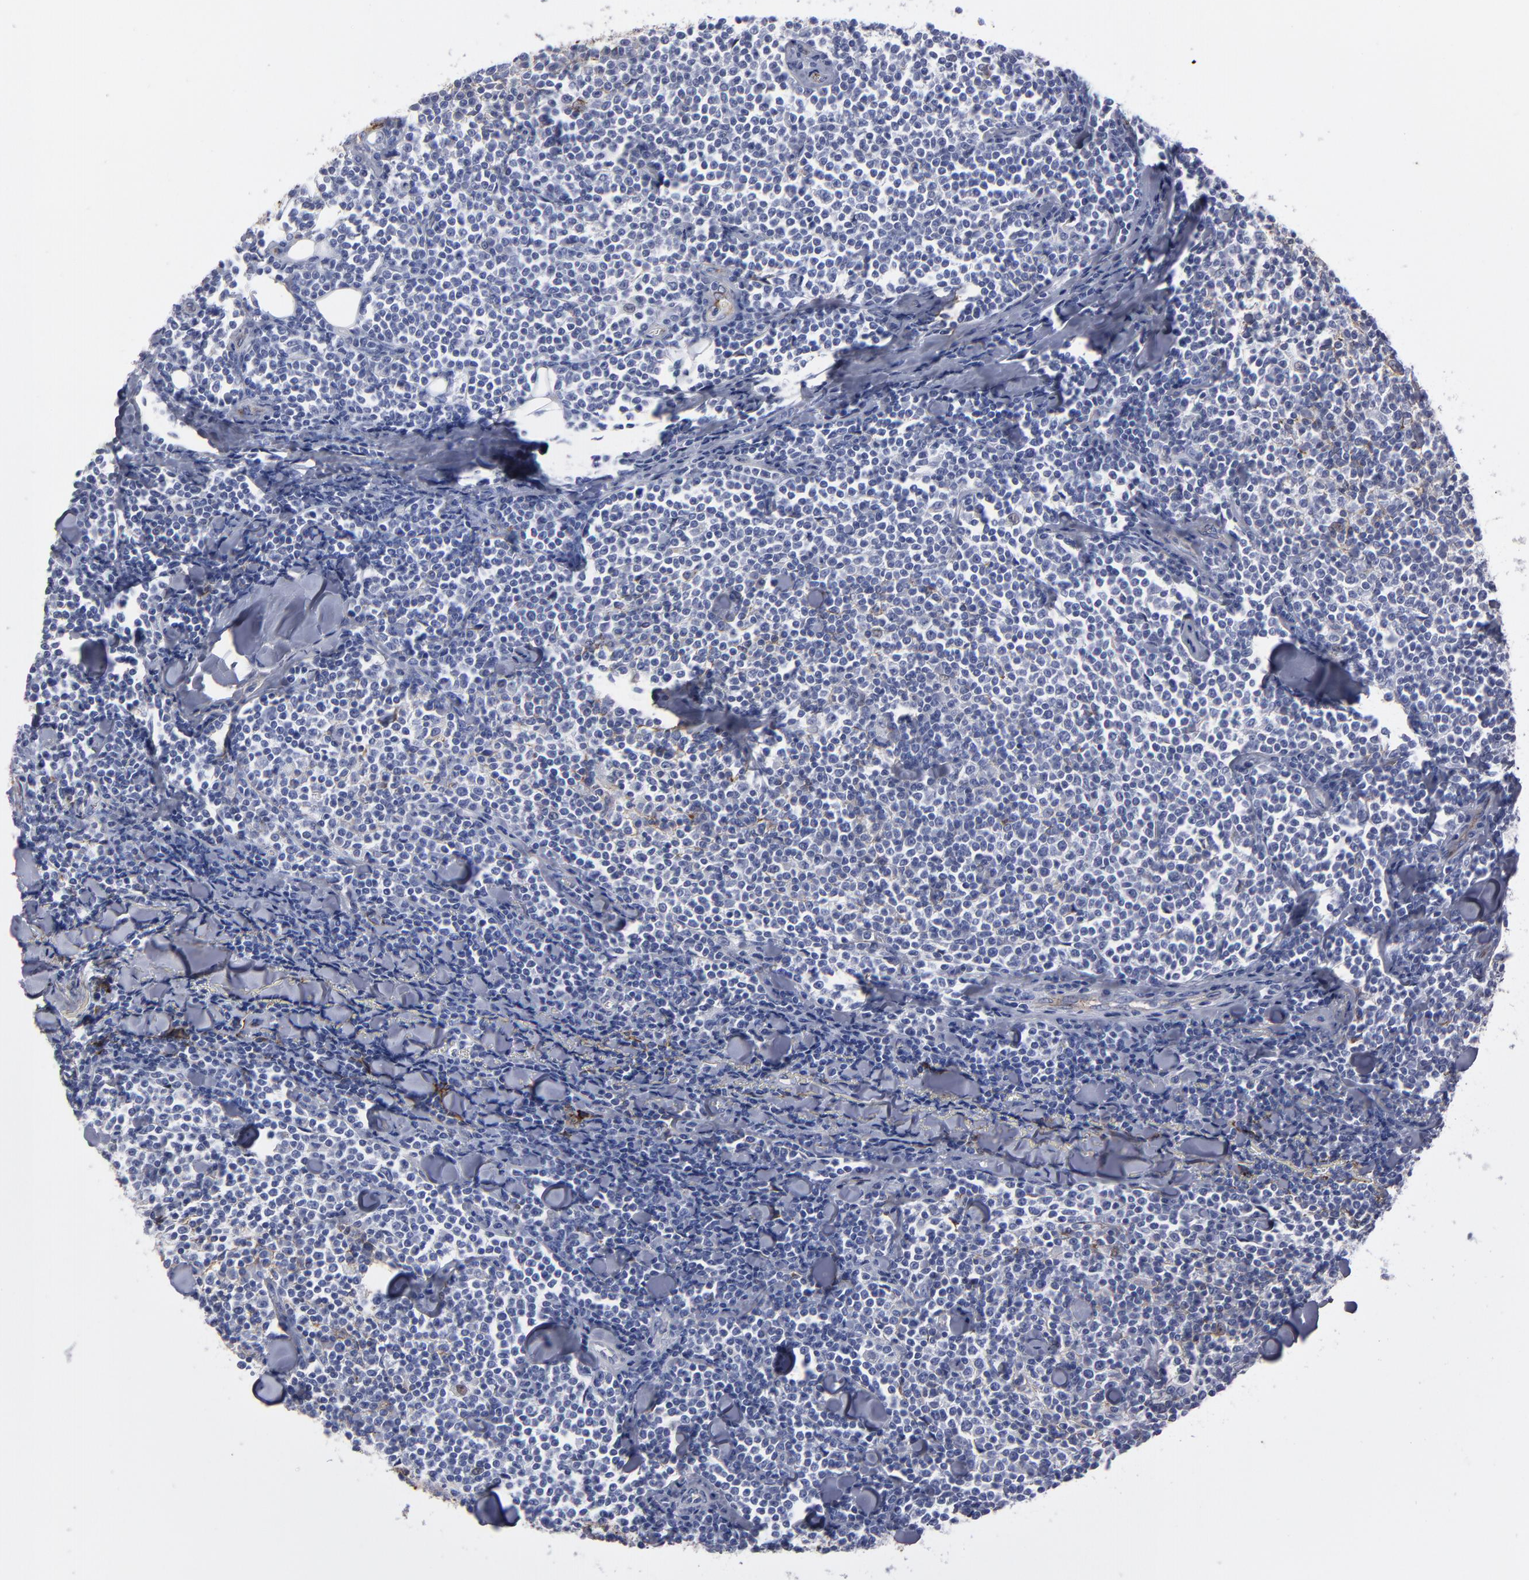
{"staining": {"intensity": "negative", "quantity": "none", "location": "none"}, "tissue": "lymphoma", "cell_type": "Tumor cells", "image_type": "cancer", "snomed": [{"axis": "morphology", "description": "Malignant lymphoma, non-Hodgkin's type, Low grade"}, {"axis": "topography", "description": "Soft tissue"}], "caption": "Lymphoma stained for a protein using immunohistochemistry shows no staining tumor cells.", "gene": "CADM3", "patient": {"sex": "male", "age": 92}}